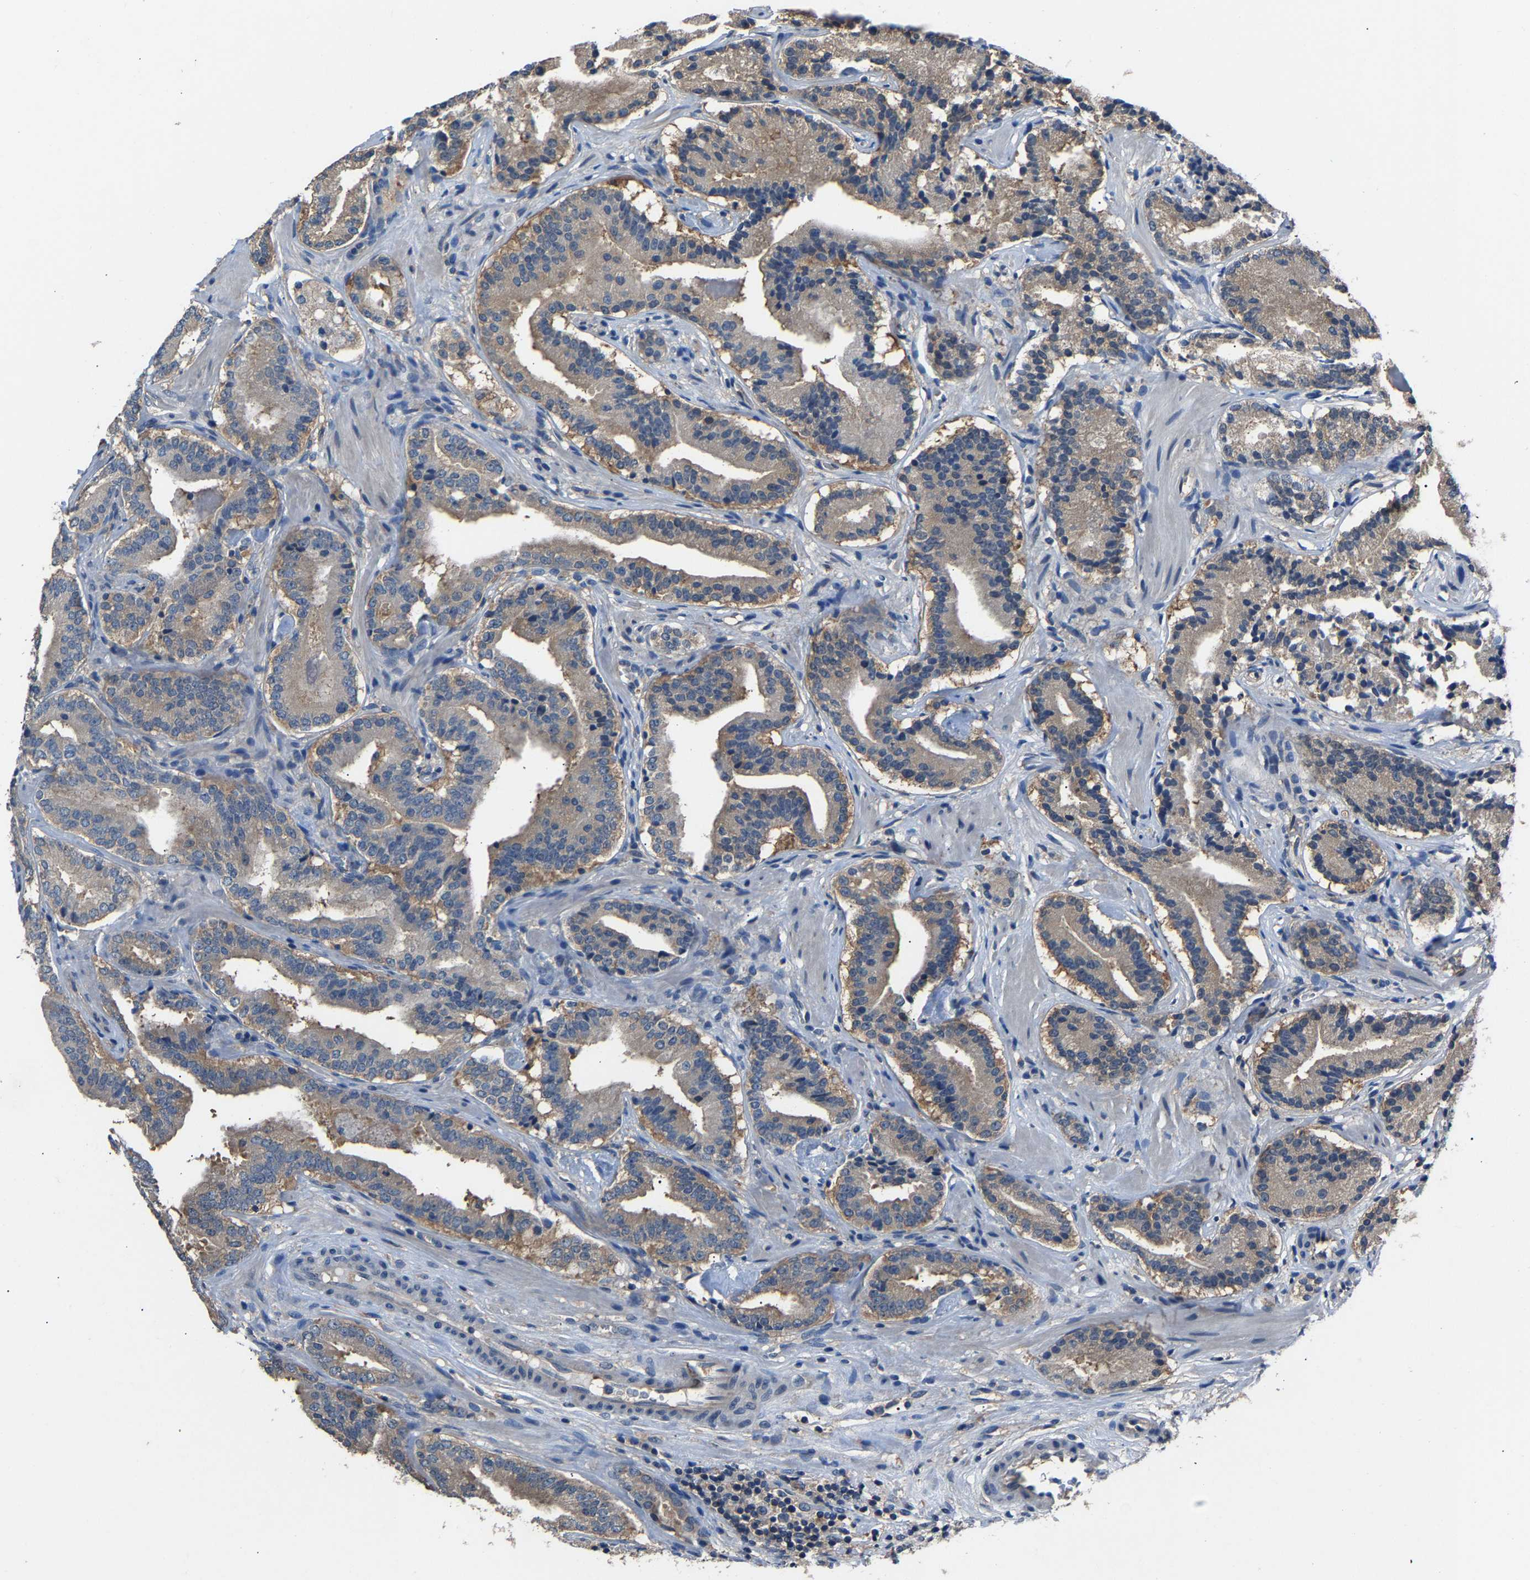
{"staining": {"intensity": "moderate", "quantity": "<25%", "location": "cytoplasmic/membranous"}, "tissue": "prostate cancer", "cell_type": "Tumor cells", "image_type": "cancer", "snomed": [{"axis": "morphology", "description": "Adenocarcinoma, Low grade"}, {"axis": "topography", "description": "Prostate"}], "caption": "Low-grade adenocarcinoma (prostate) tissue exhibits moderate cytoplasmic/membranous expression in approximately <25% of tumor cells, visualized by immunohistochemistry. The staining was performed using DAB (3,3'-diaminobenzidine) to visualize the protein expression in brown, while the nuclei were stained in blue with hematoxylin (Magnification: 20x).", "gene": "ABCC9", "patient": {"sex": "male", "age": 51}}